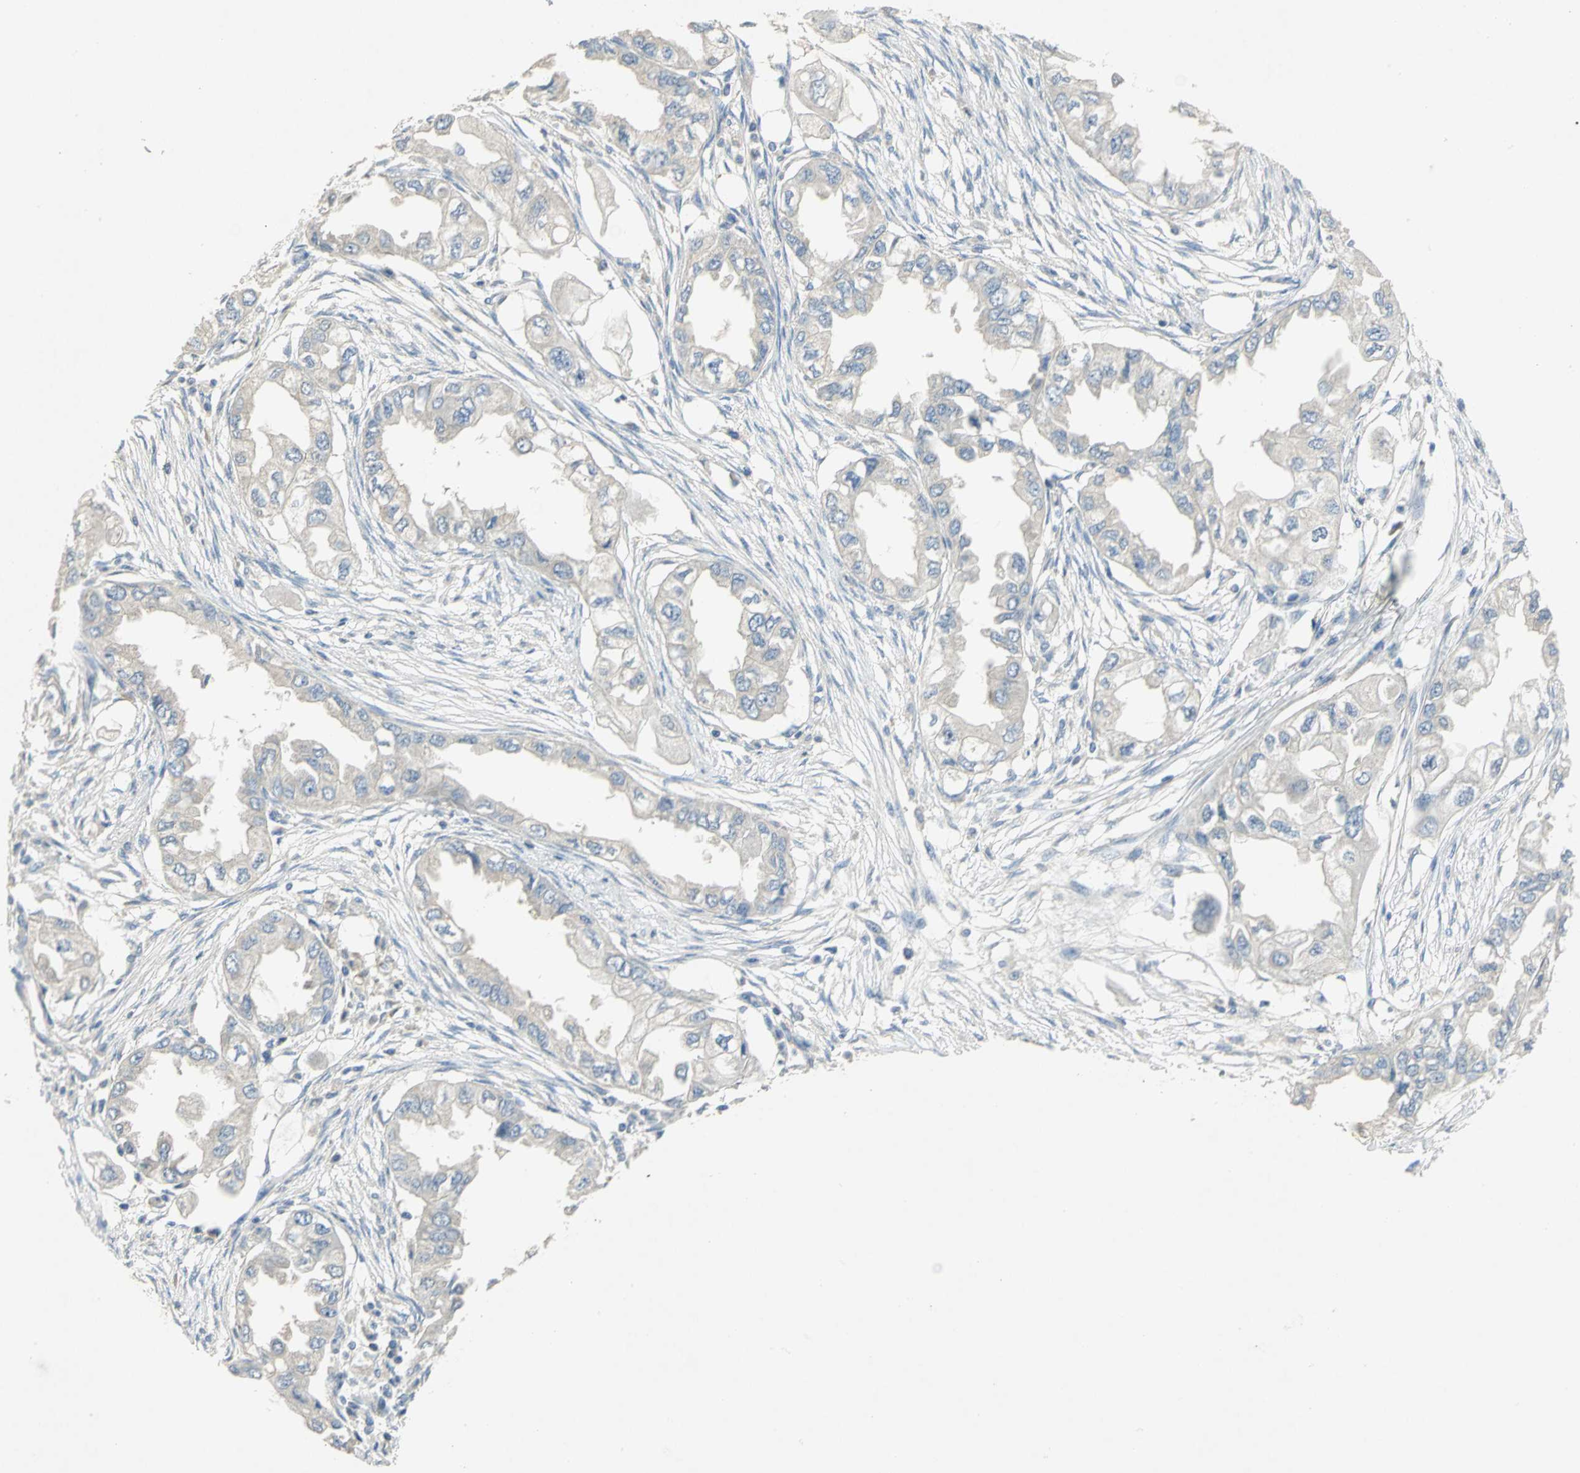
{"staining": {"intensity": "weak", "quantity": "<25%", "location": "cytoplasmic/membranous"}, "tissue": "endometrial cancer", "cell_type": "Tumor cells", "image_type": "cancer", "snomed": [{"axis": "morphology", "description": "Adenocarcinoma, NOS"}, {"axis": "topography", "description": "Endometrium"}], "caption": "Human endometrial adenocarcinoma stained for a protein using immunohistochemistry reveals no positivity in tumor cells.", "gene": "PPIA", "patient": {"sex": "female", "age": 67}}